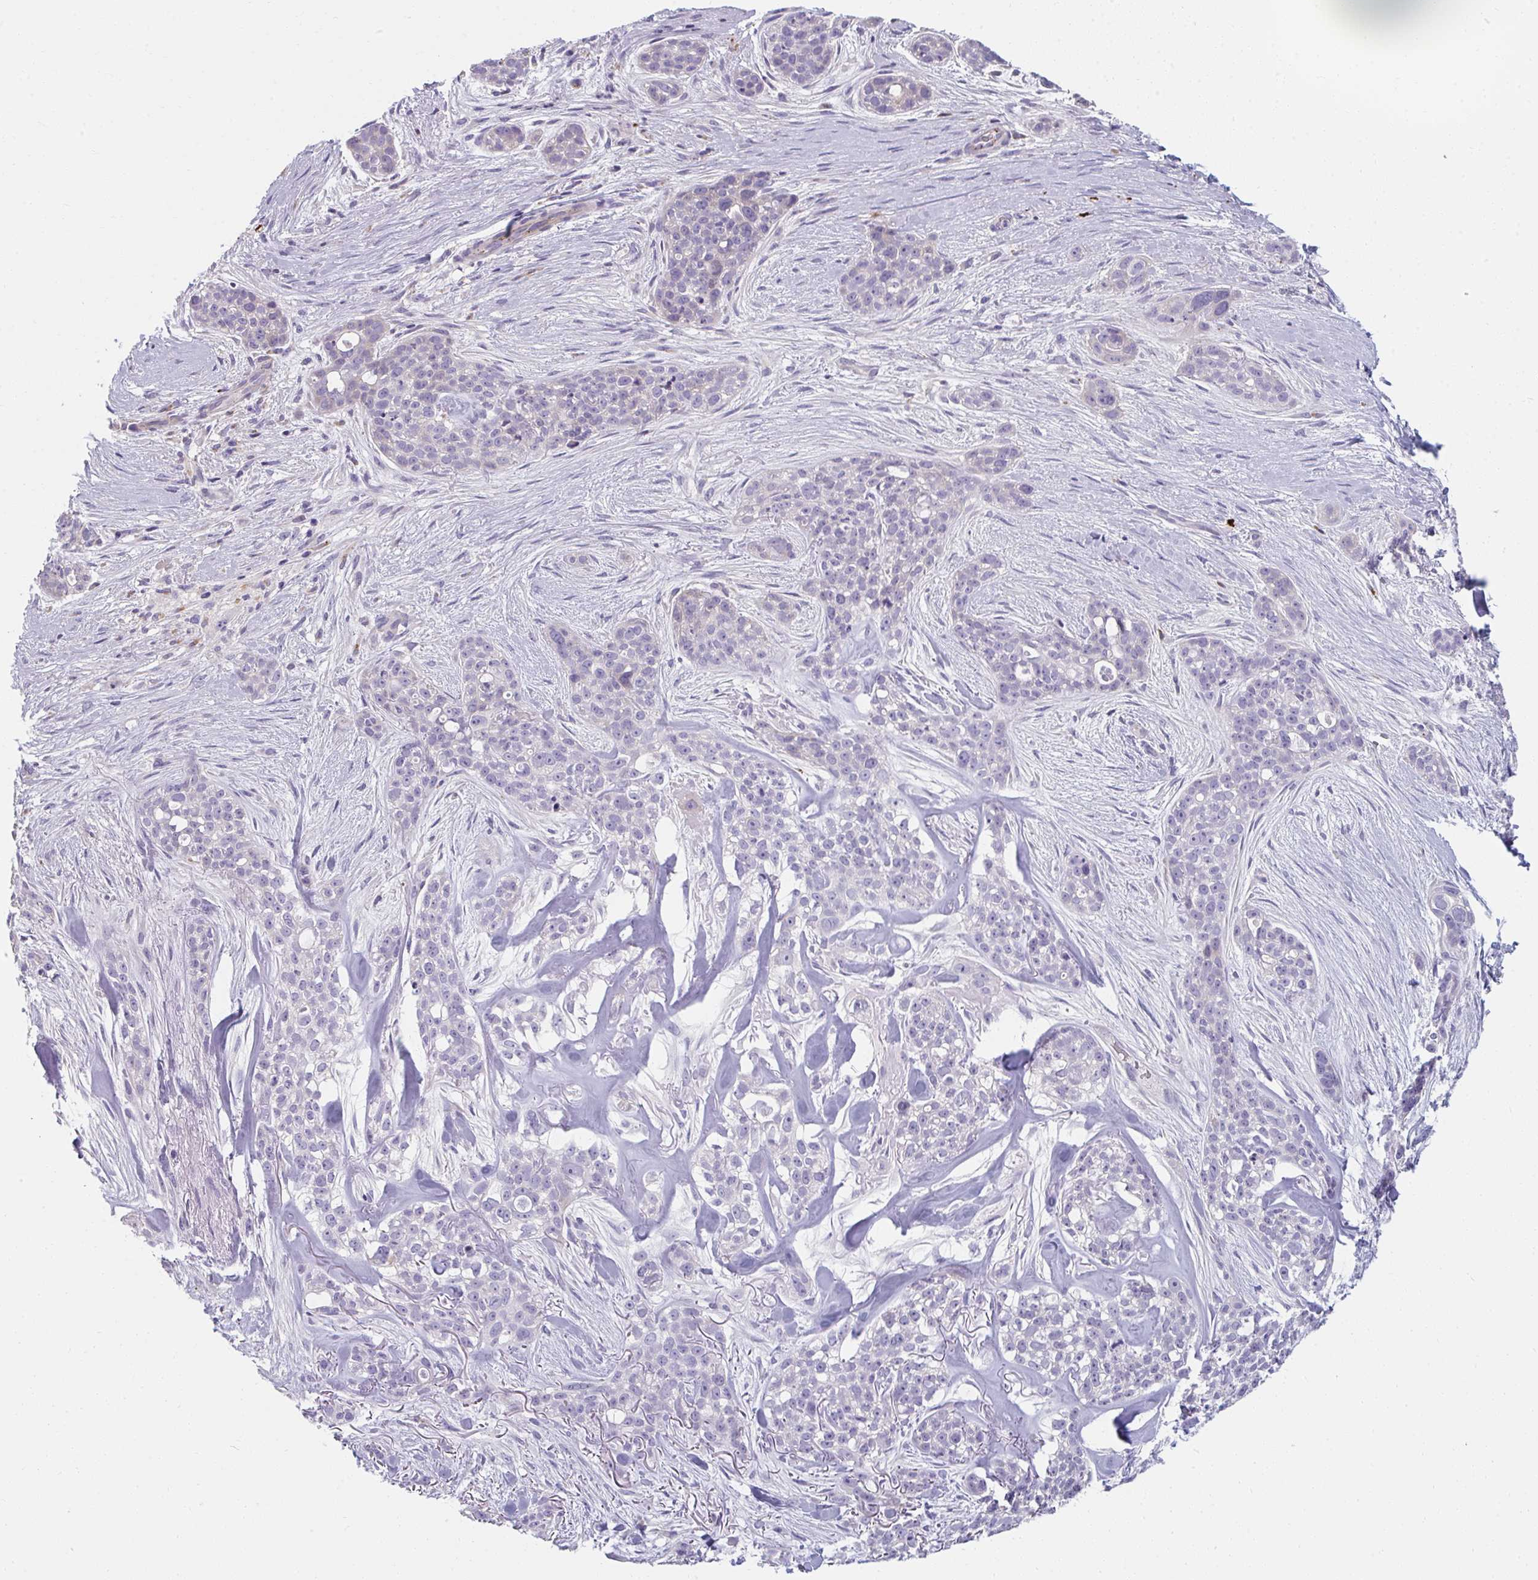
{"staining": {"intensity": "negative", "quantity": "none", "location": "none"}, "tissue": "skin cancer", "cell_type": "Tumor cells", "image_type": "cancer", "snomed": [{"axis": "morphology", "description": "Basal cell carcinoma"}, {"axis": "topography", "description": "Skin"}], "caption": "Tumor cells show no significant staining in skin basal cell carcinoma. Nuclei are stained in blue.", "gene": "EIF1AD", "patient": {"sex": "female", "age": 79}}